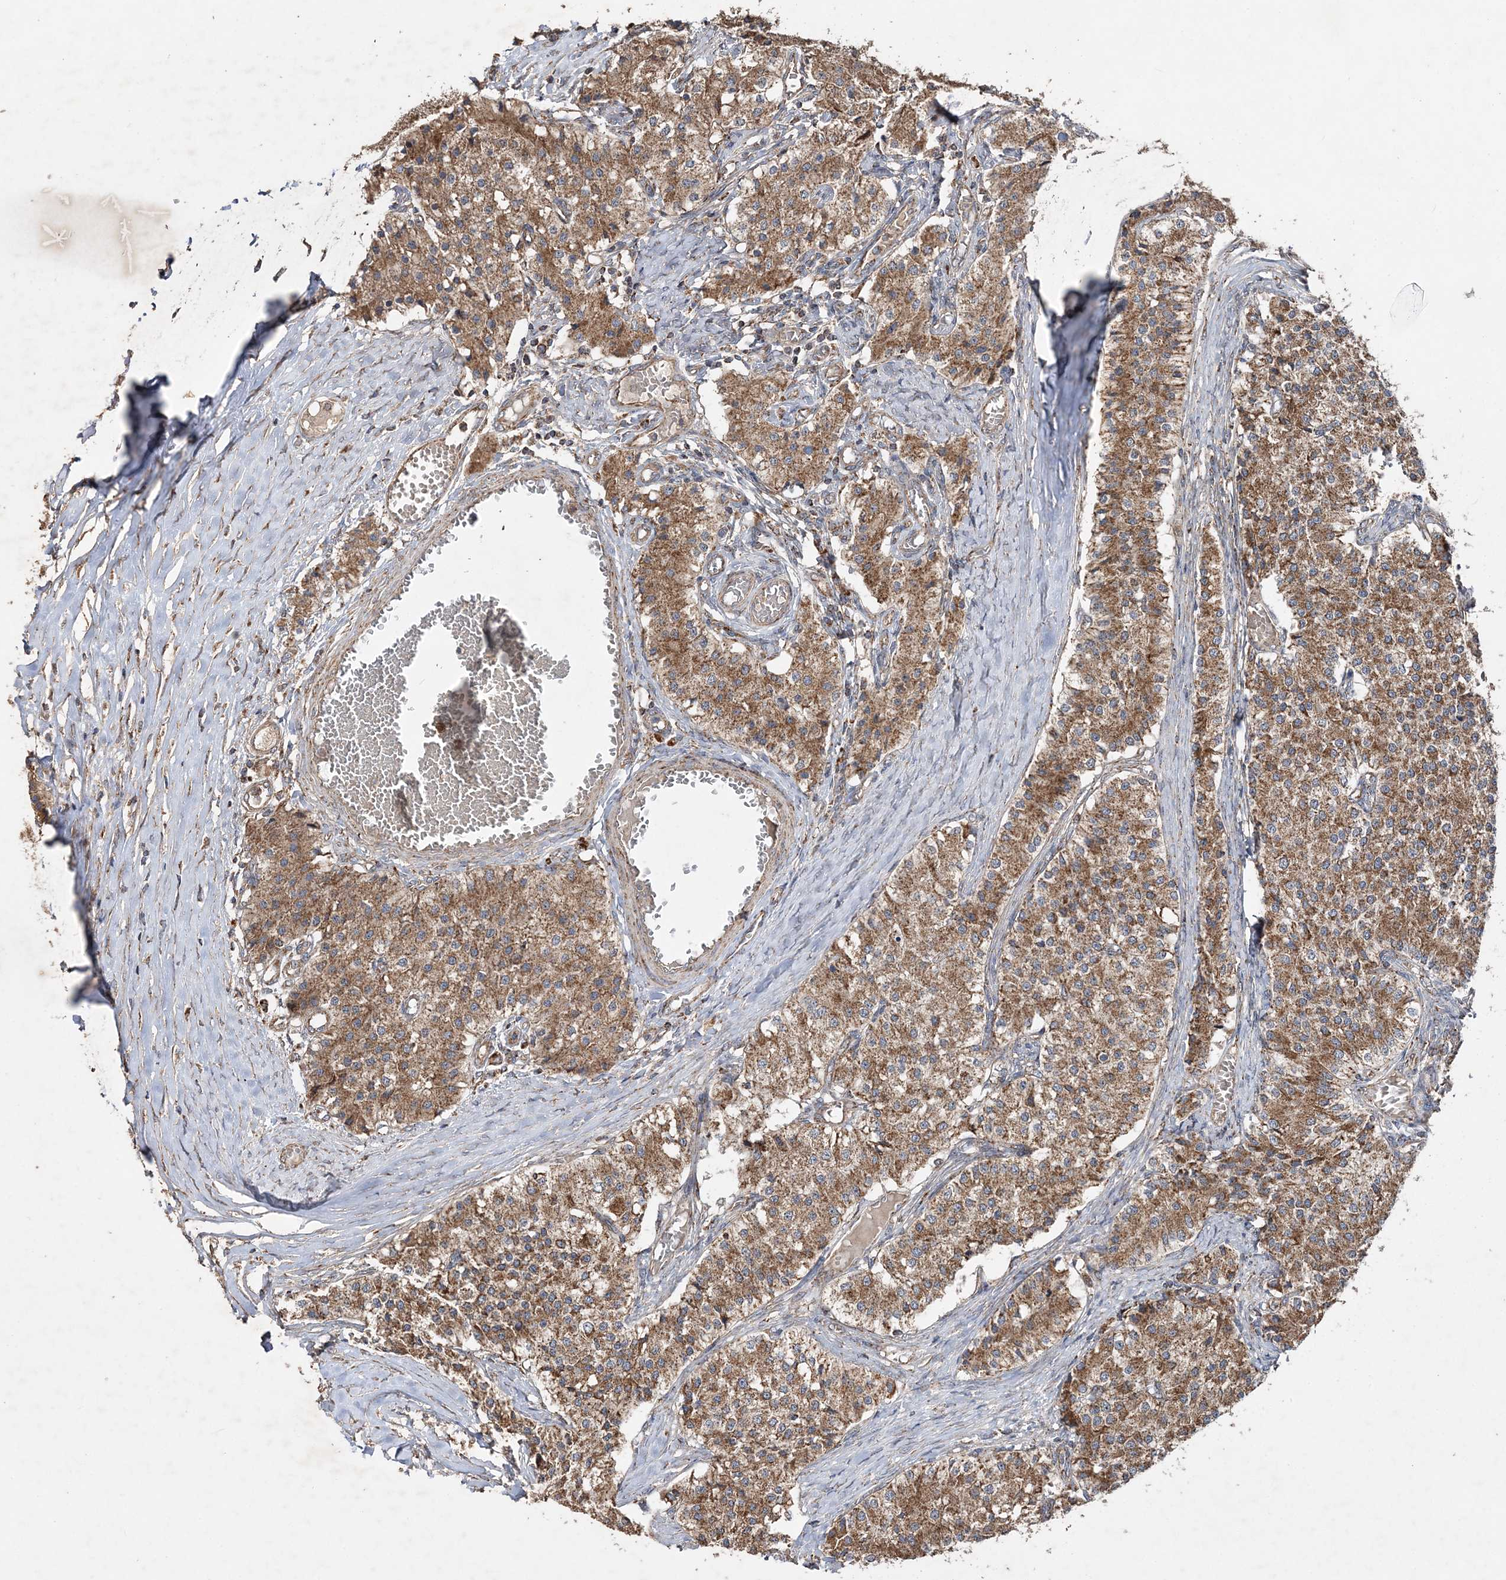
{"staining": {"intensity": "moderate", "quantity": ">75%", "location": "cytoplasmic/membranous"}, "tissue": "carcinoid", "cell_type": "Tumor cells", "image_type": "cancer", "snomed": [{"axis": "morphology", "description": "Carcinoid, malignant, NOS"}, {"axis": "topography", "description": "Colon"}], "caption": "Protein positivity by immunohistochemistry reveals moderate cytoplasmic/membranous expression in approximately >75% of tumor cells in carcinoid. (DAB IHC, brown staining for protein, blue staining for nuclei).", "gene": "POC5", "patient": {"sex": "female", "age": 52}}